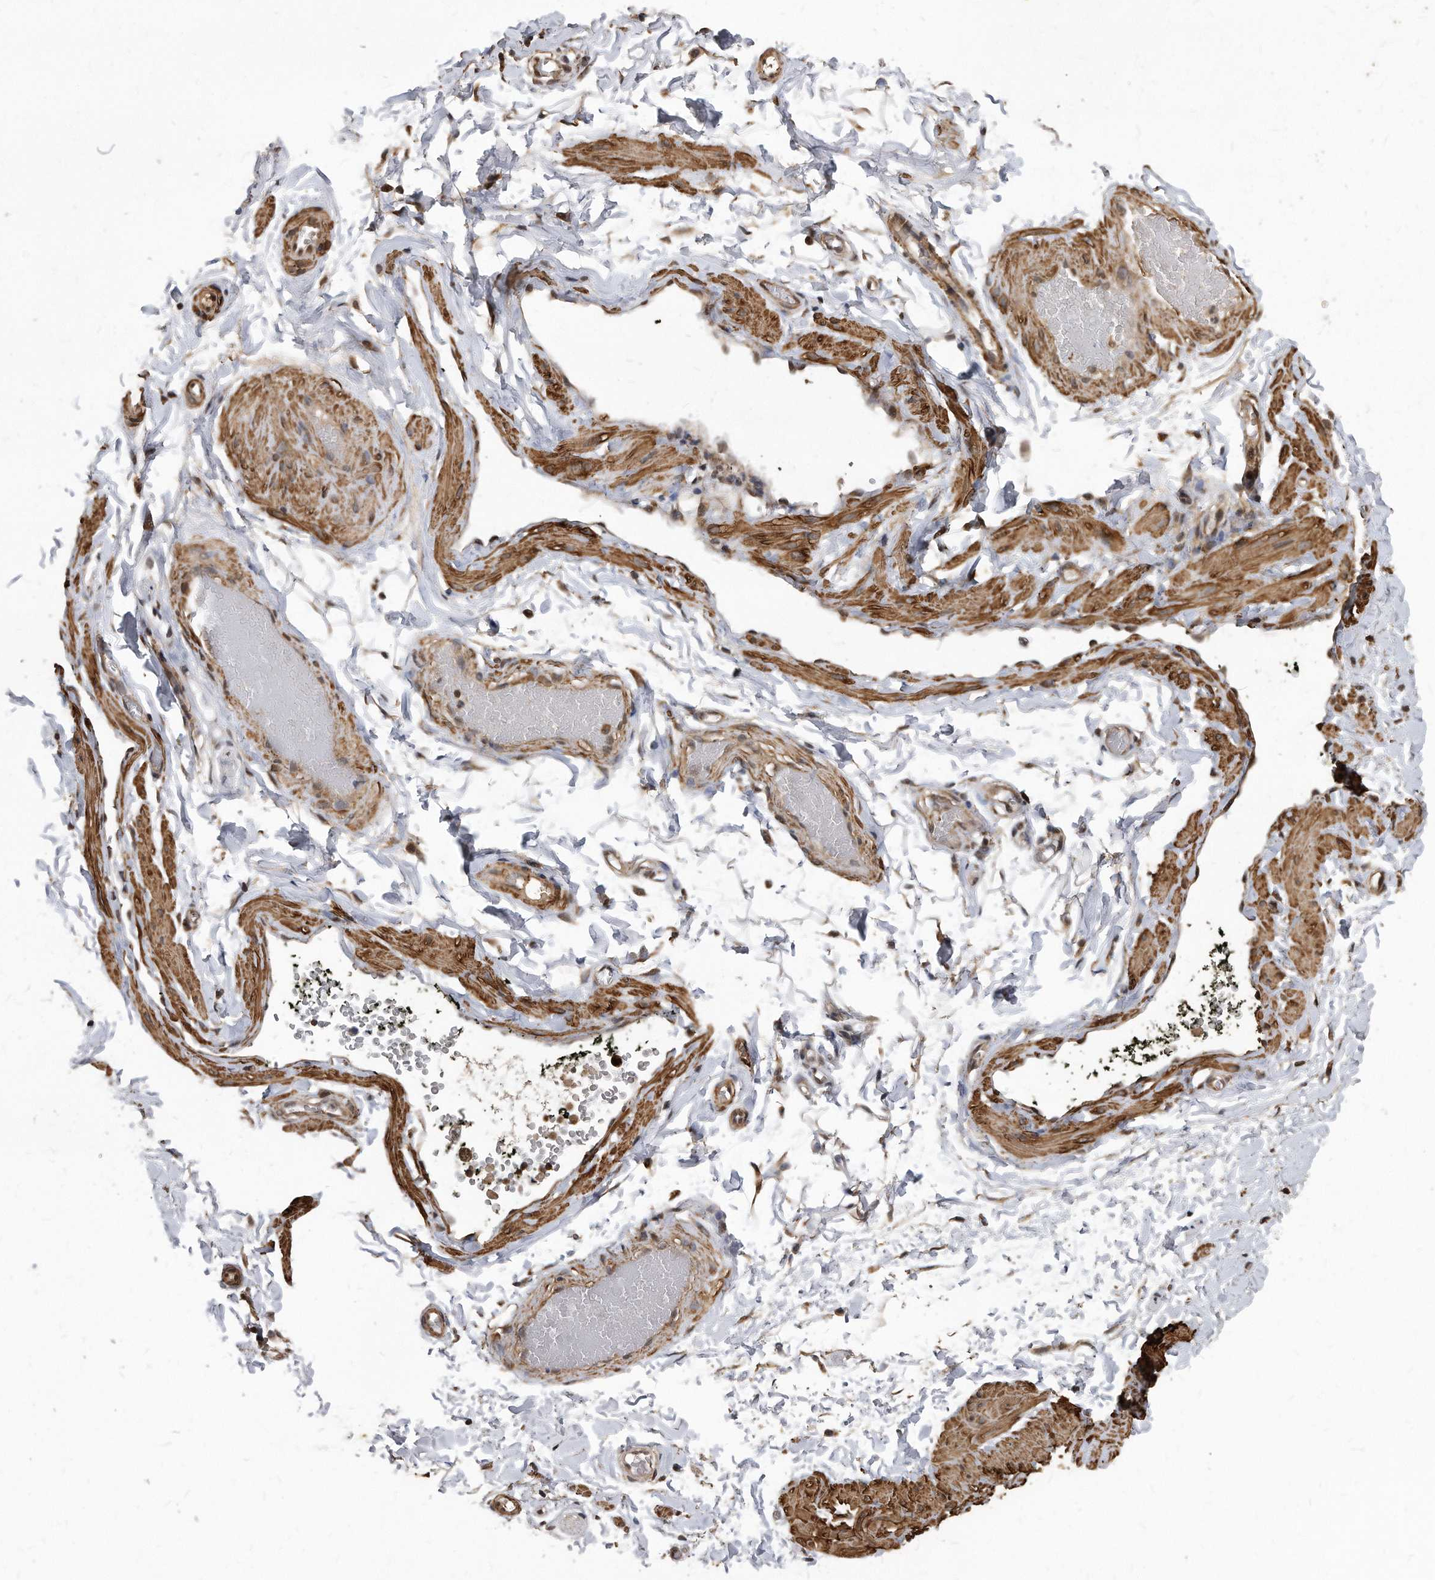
{"staining": {"intensity": "moderate", "quantity": ">75%", "location": "cytoplasmic/membranous,nuclear"}, "tissue": "adipose tissue", "cell_type": "Adipocytes", "image_type": "normal", "snomed": [{"axis": "morphology", "description": "Normal tissue, NOS"}, {"axis": "topography", "description": "Adipose tissue"}, {"axis": "topography", "description": "Vascular tissue"}, {"axis": "topography", "description": "Peripheral nerve tissue"}], "caption": "The histopathology image displays immunohistochemical staining of benign adipose tissue. There is moderate cytoplasmic/membranous,nuclear staining is present in about >75% of adipocytes. Using DAB (3,3'-diaminobenzidine) (brown) and hematoxylin (blue) stains, captured at high magnification using brightfield microscopy.", "gene": "DUSP22", "patient": {"sex": "male", "age": 25}}